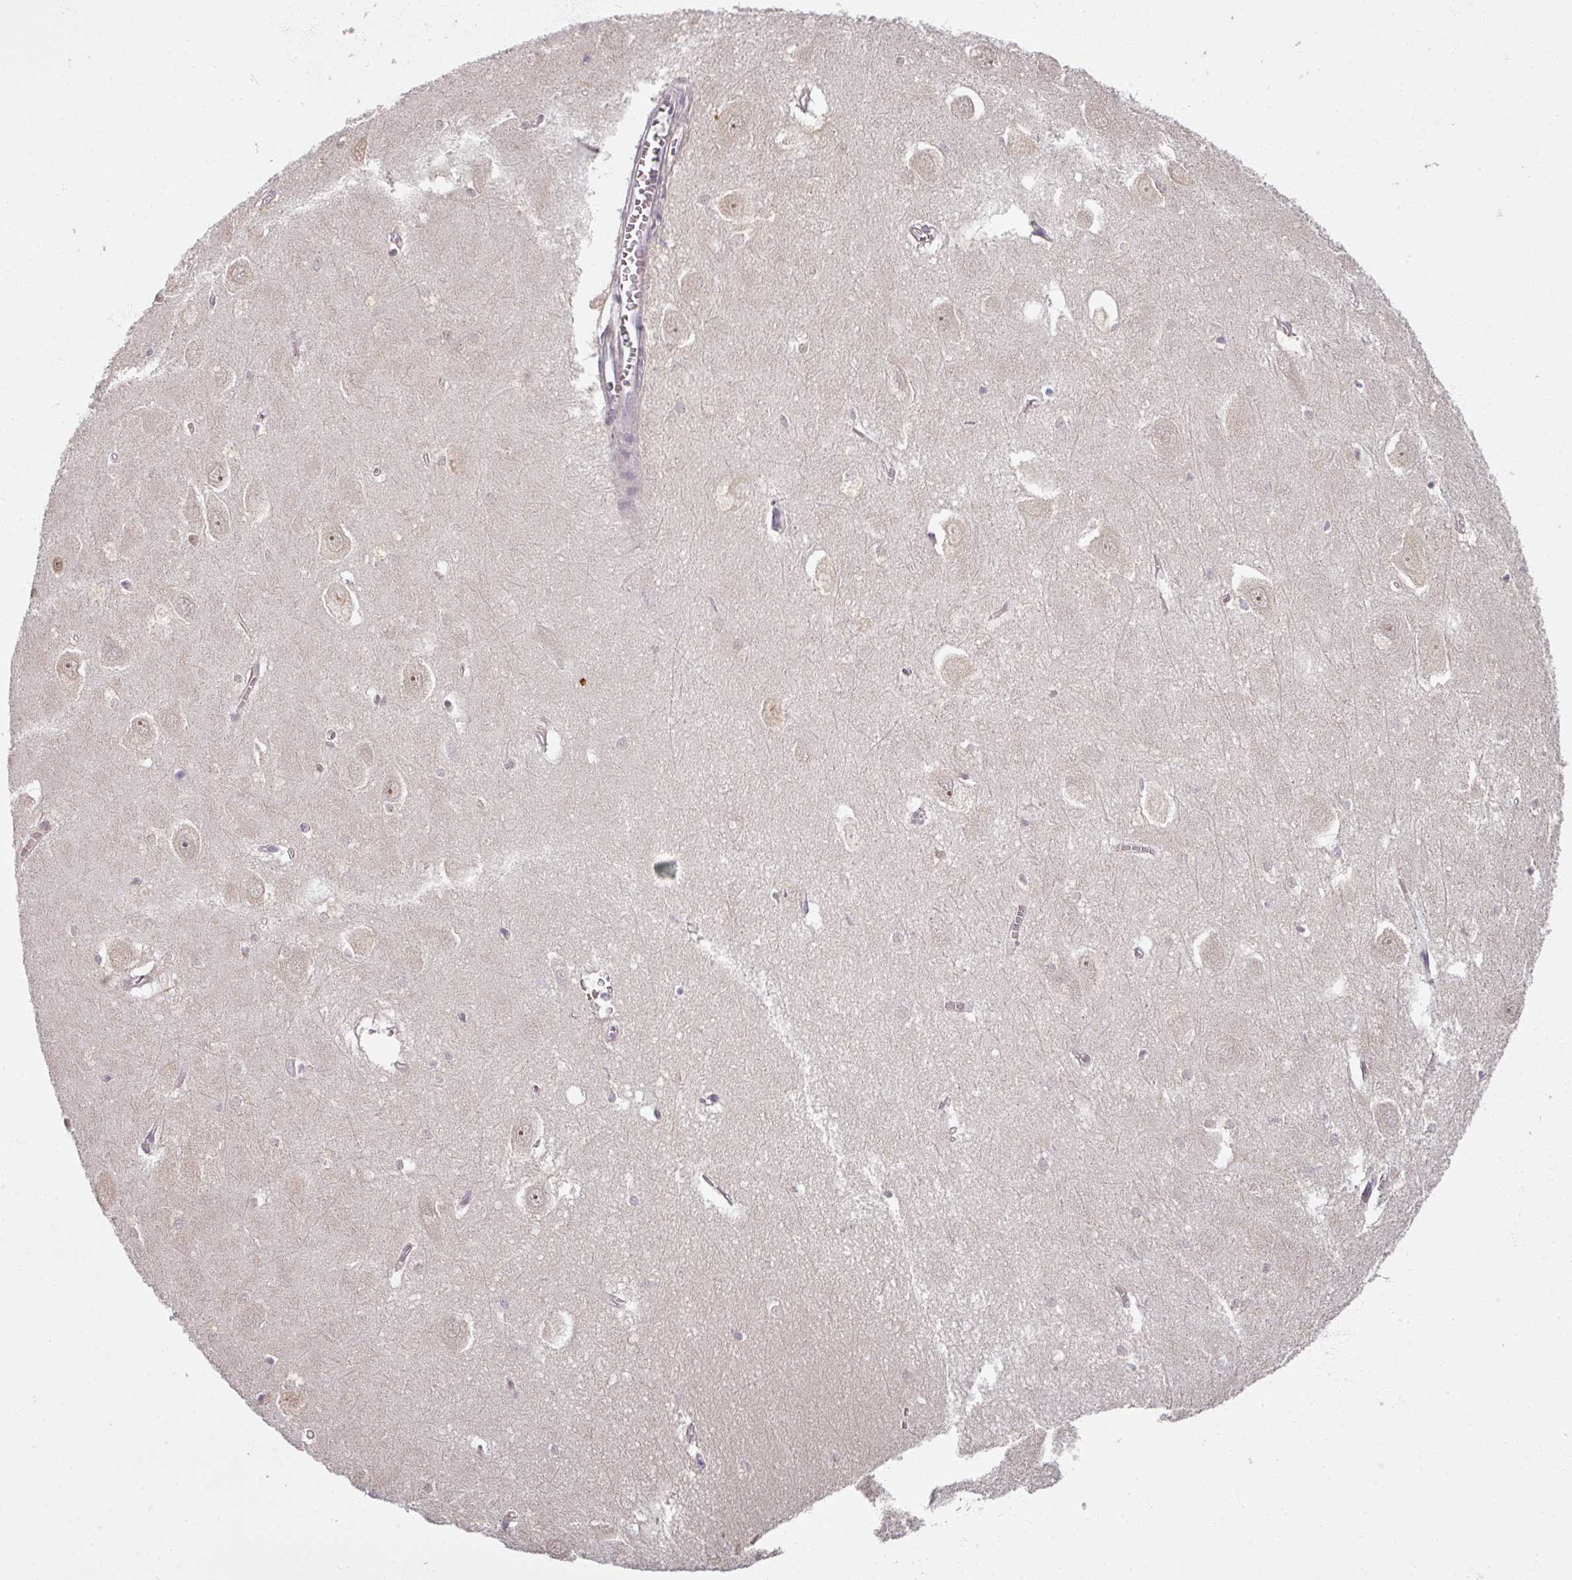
{"staining": {"intensity": "negative", "quantity": "none", "location": "none"}, "tissue": "hippocampus", "cell_type": "Glial cells", "image_type": "normal", "snomed": [{"axis": "morphology", "description": "Normal tissue, NOS"}, {"axis": "topography", "description": "Hippocampus"}], "caption": "Immunohistochemistry image of benign hippocampus: human hippocampus stained with DAB displays no significant protein staining in glial cells.", "gene": "MYMK", "patient": {"sex": "female", "age": 64}}